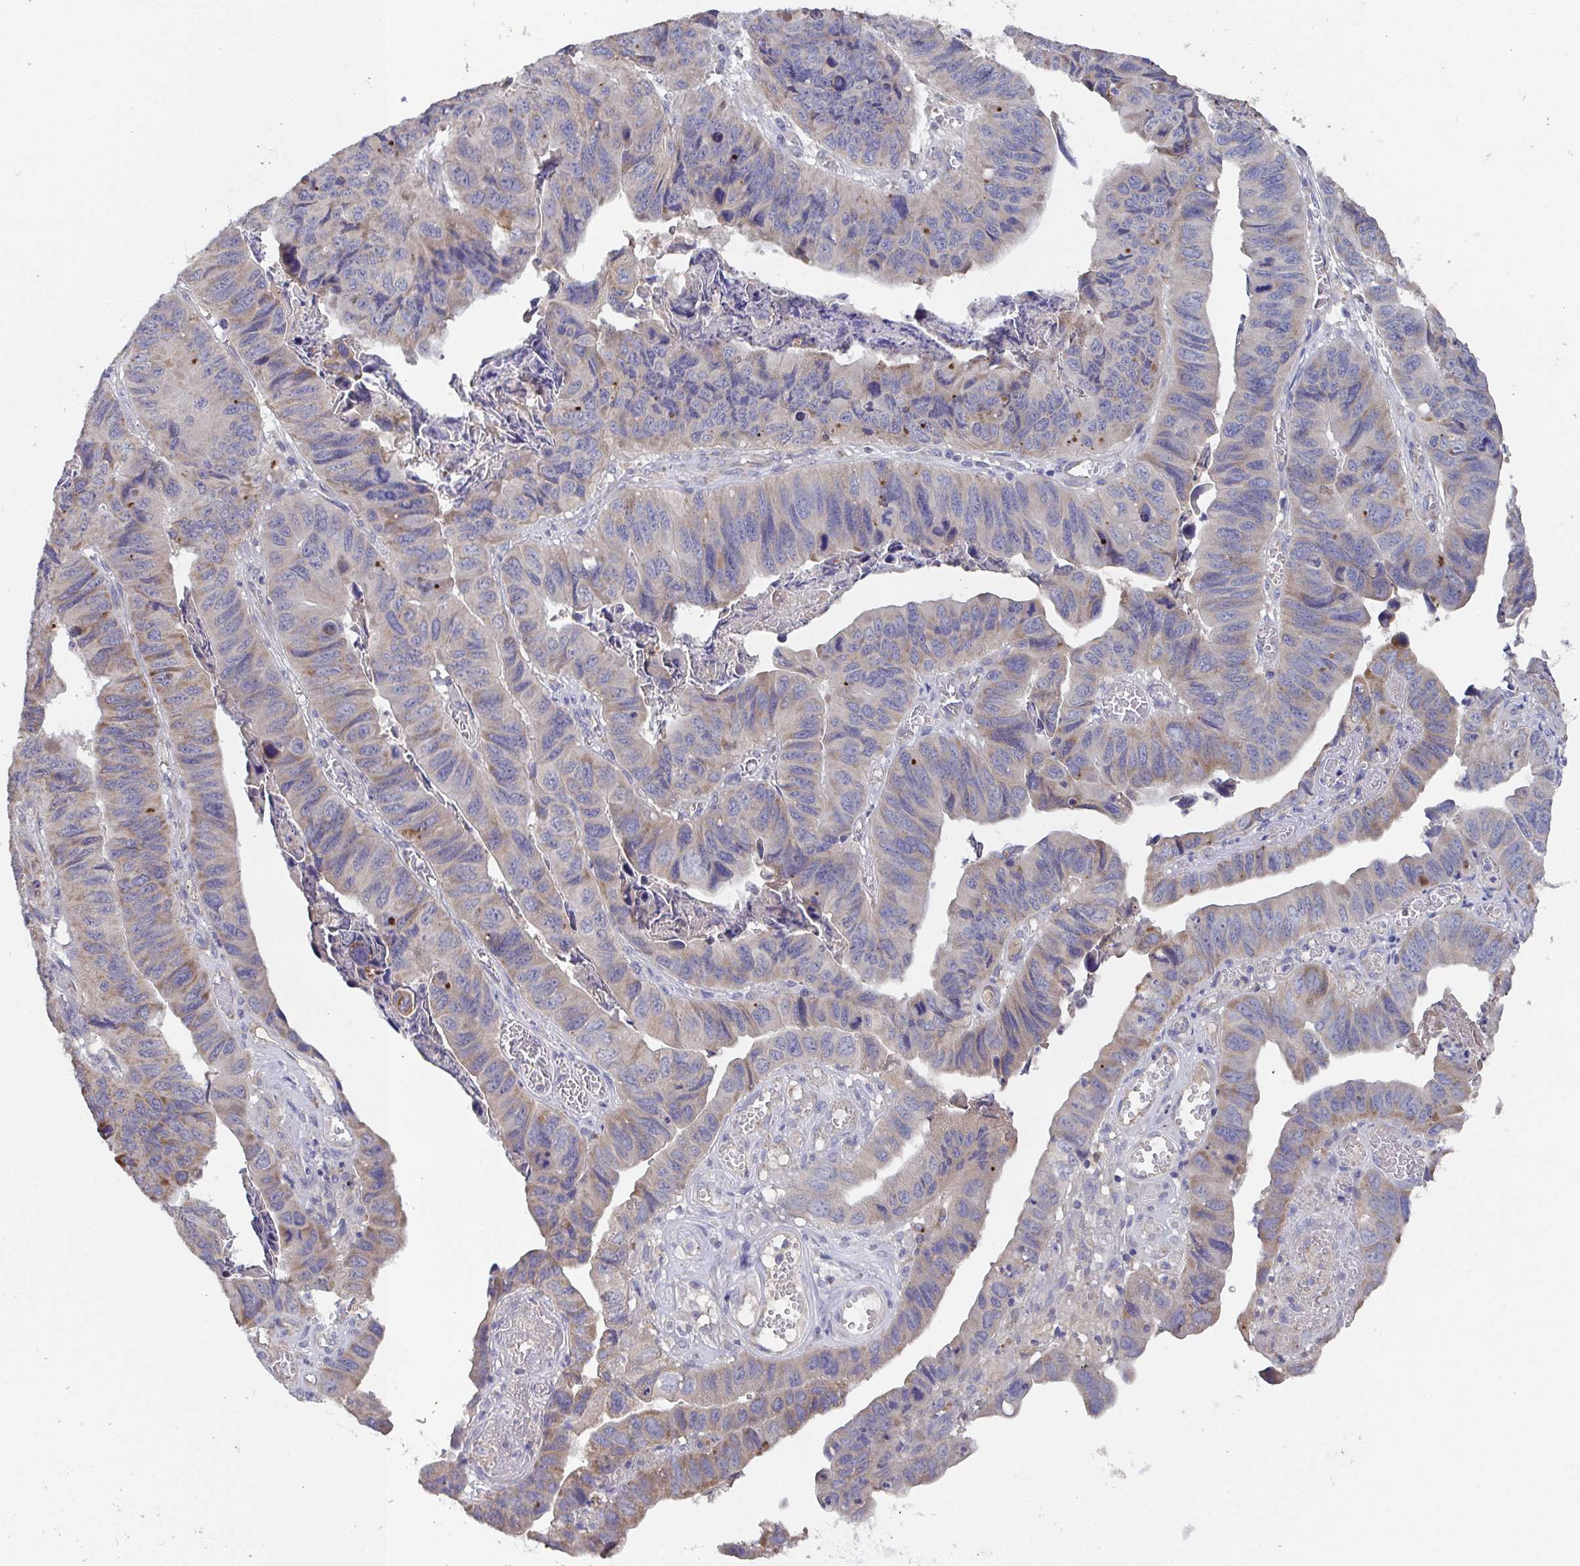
{"staining": {"intensity": "weak", "quantity": "<25%", "location": "cytoplasmic/membranous"}, "tissue": "stomach cancer", "cell_type": "Tumor cells", "image_type": "cancer", "snomed": [{"axis": "morphology", "description": "Adenocarcinoma, NOS"}, {"axis": "topography", "description": "Stomach, lower"}], "caption": "High power microscopy micrograph of an immunohistochemistry histopathology image of stomach adenocarcinoma, revealing no significant staining in tumor cells. (Immunohistochemistry, brightfield microscopy, high magnification).", "gene": "MT-ND3", "patient": {"sex": "male", "age": 77}}